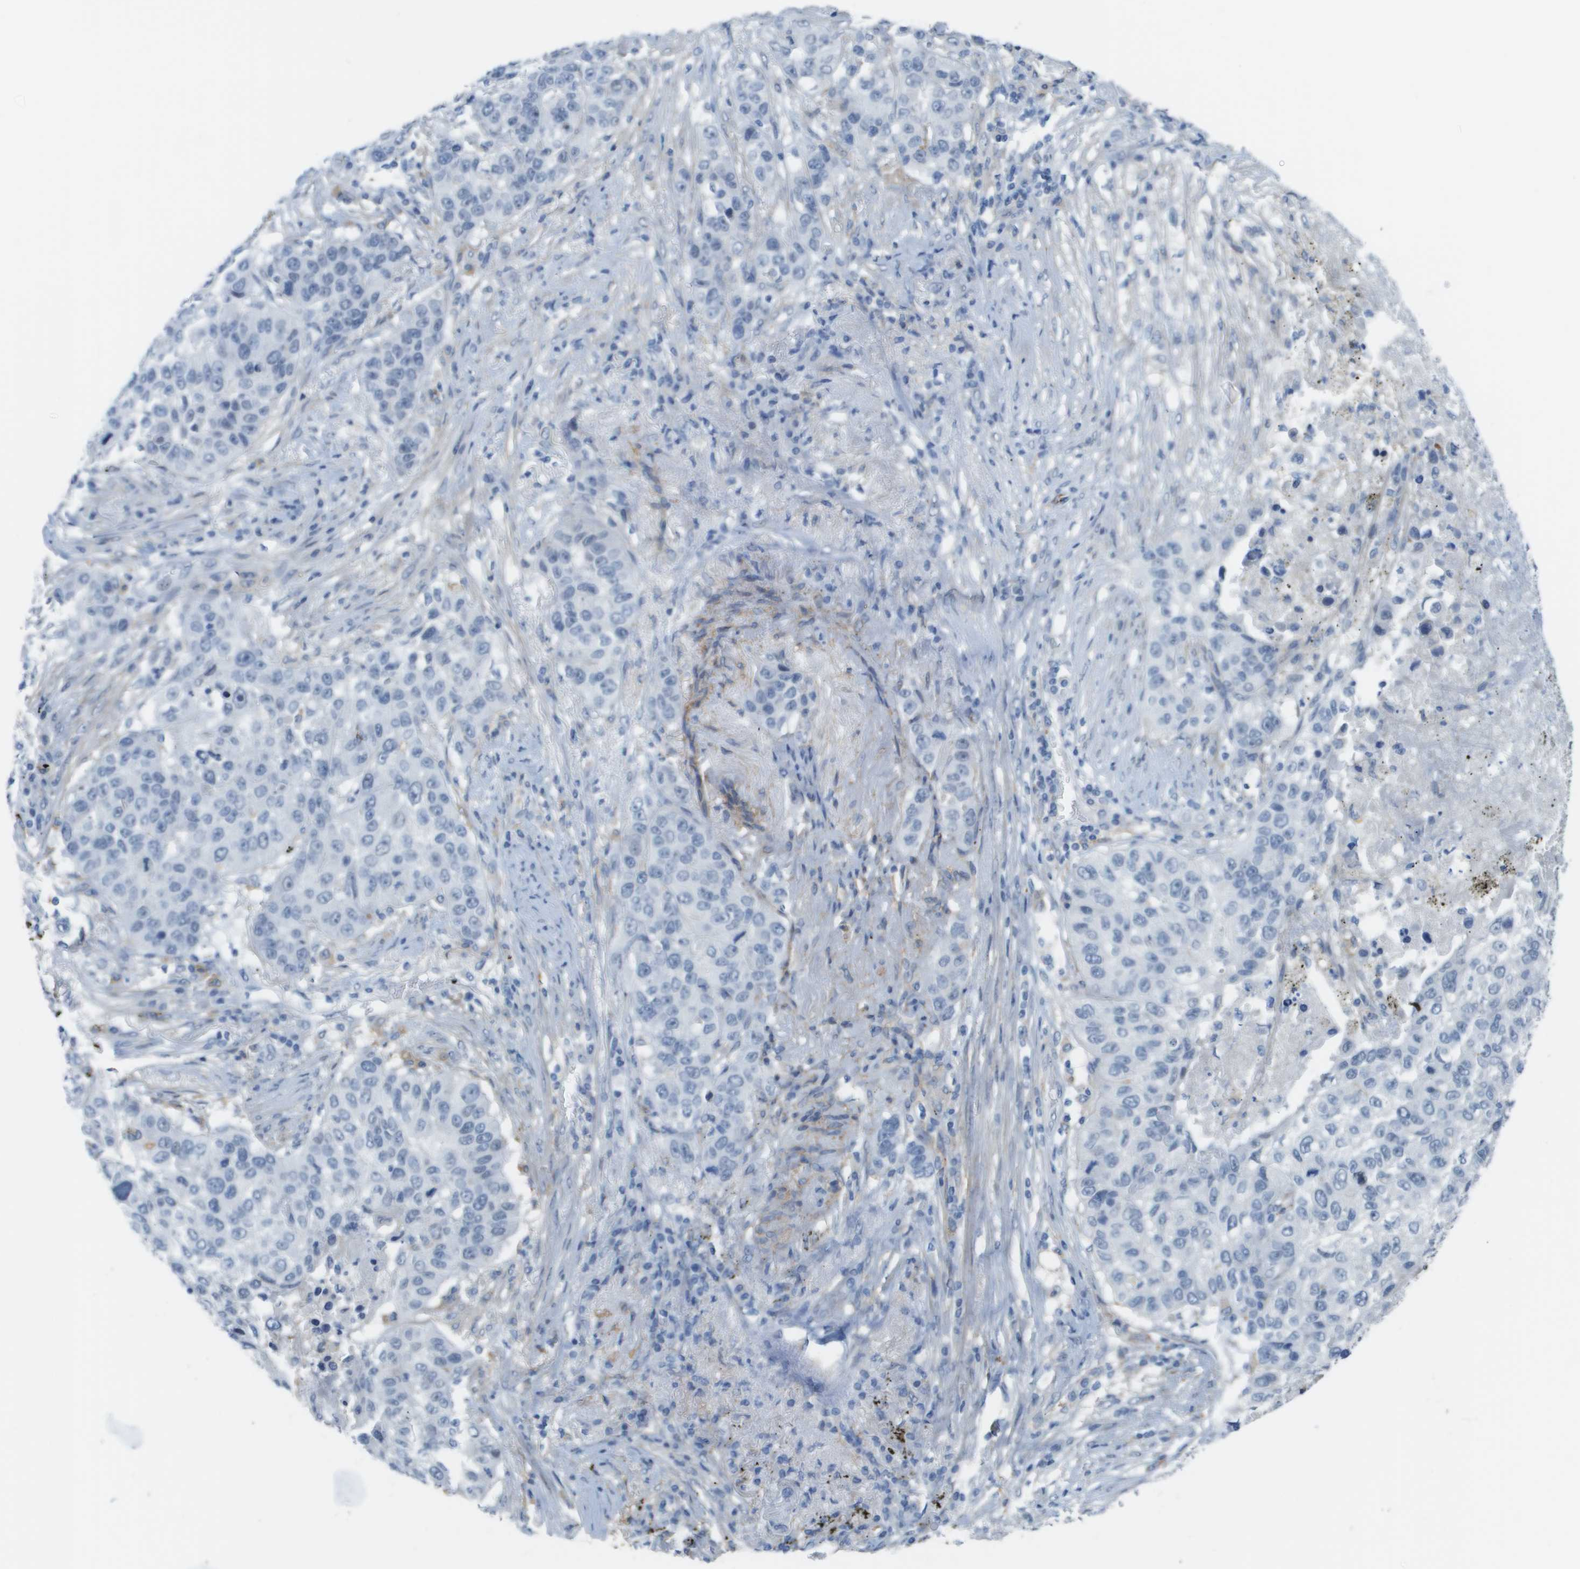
{"staining": {"intensity": "negative", "quantity": "none", "location": "none"}, "tissue": "lung cancer", "cell_type": "Tumor cells", "image_type": "cancer", "snomed": [{"axis": "morphology", "description": "Squamous cell carcinoma, NOS"}, {"axis": "topography", "description": "Lung"}], "caption": "High power microscopy image of an IHC photomicrograph of squamous cell carcinoma (lung), revealing no significant staining in tumor cells.", "gene": "ZBTB43", "patient": {"sex": "male", "age": 57}}